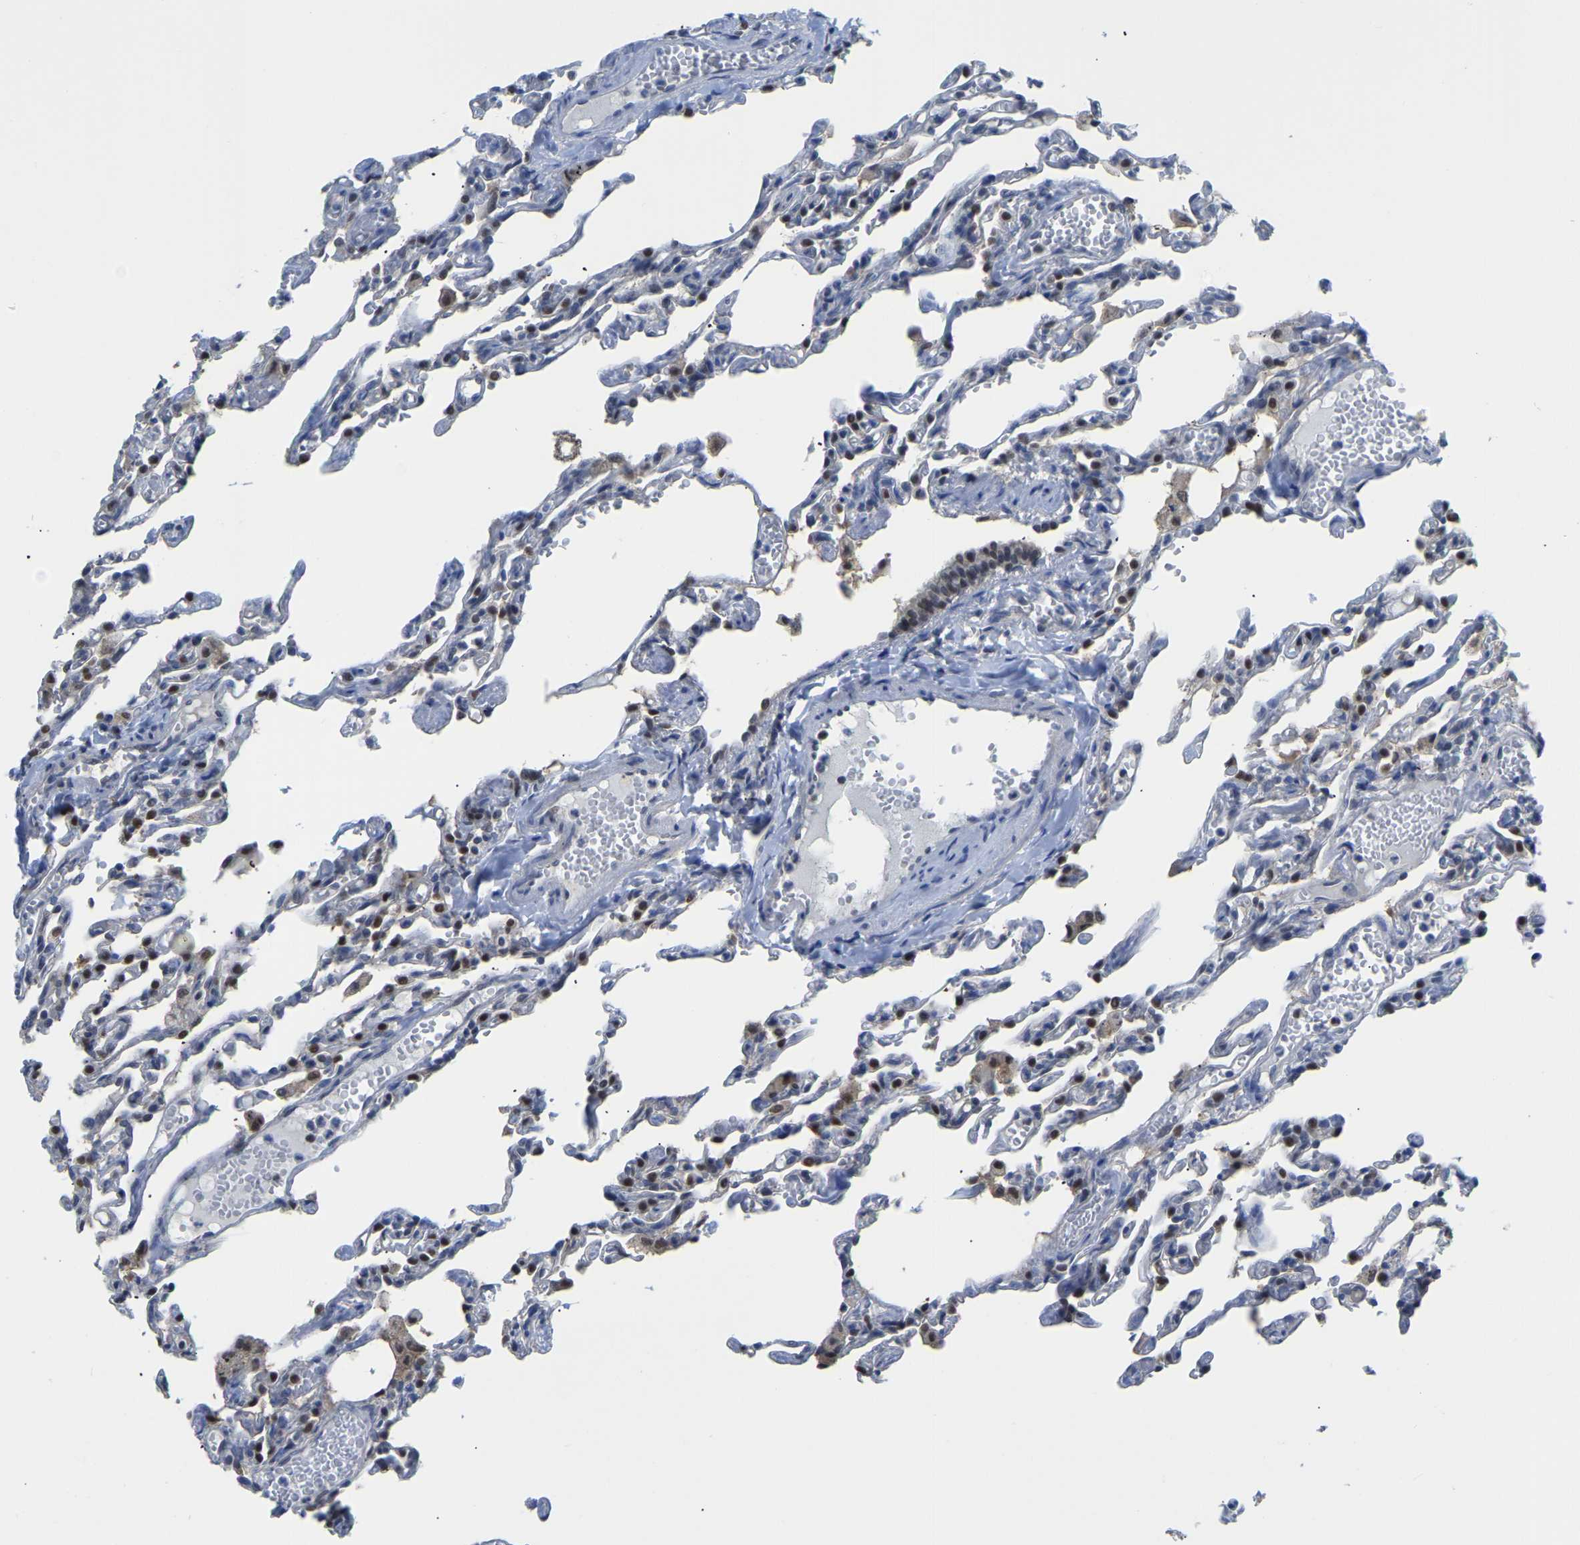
{"staining": {"intensity": "strong", "quantity": "<25%", "location": "nuclear"}, "tissue": "lung", "cell_type": "Alveolar cells", "image_type": "normal", "snomed": [{"axis": "morphology", "description": "Normal tissue, NOS"}, {"axis": "topography", "description": "Lung"}], "caption": "A medium amount of strong nuclear expression is seen in about <25% of alveolar cells in normal lung.", "gene": "KLRG2", "patient": {"sex": "male", "age": 21}}